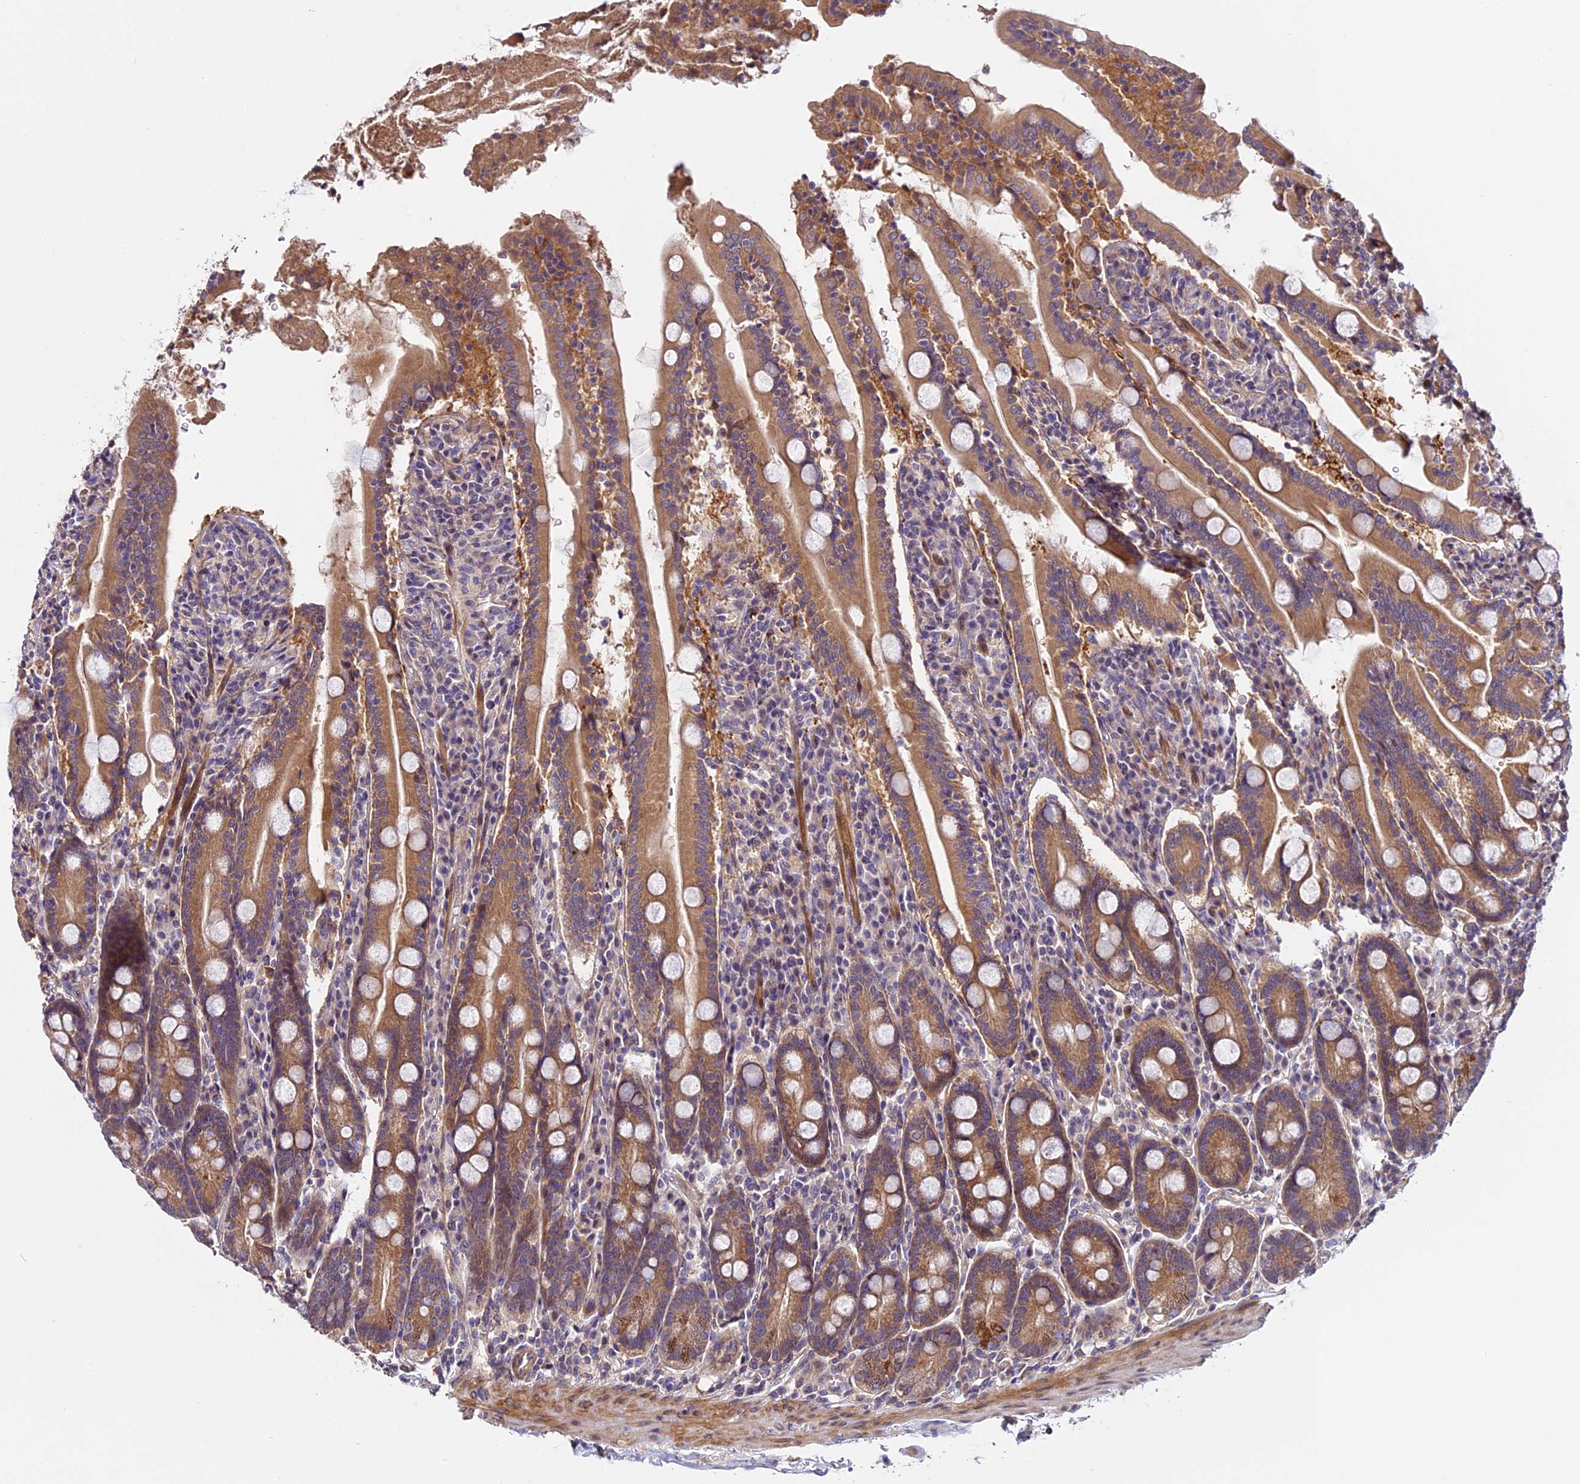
{"staining": {"intensity": "moderate", "quantity": ">75%", "location": "cytoplasmic/membranous"}, "tissue": "duodenum", "cell_type": "Glandular cells", "image_type": "normal", "snomed": [{"axis": "morphology", "description": "Normal tissue, NOS"}, {"axis": "topography", "description": "Duodenum"}], "caption": "Moderate cytoplasmic/membranous staining is identified in about >75% of glandular cells in unremarkable duodenum.", "gene": "FAM98C", "patient": {"sex": "male", "age": 35}}